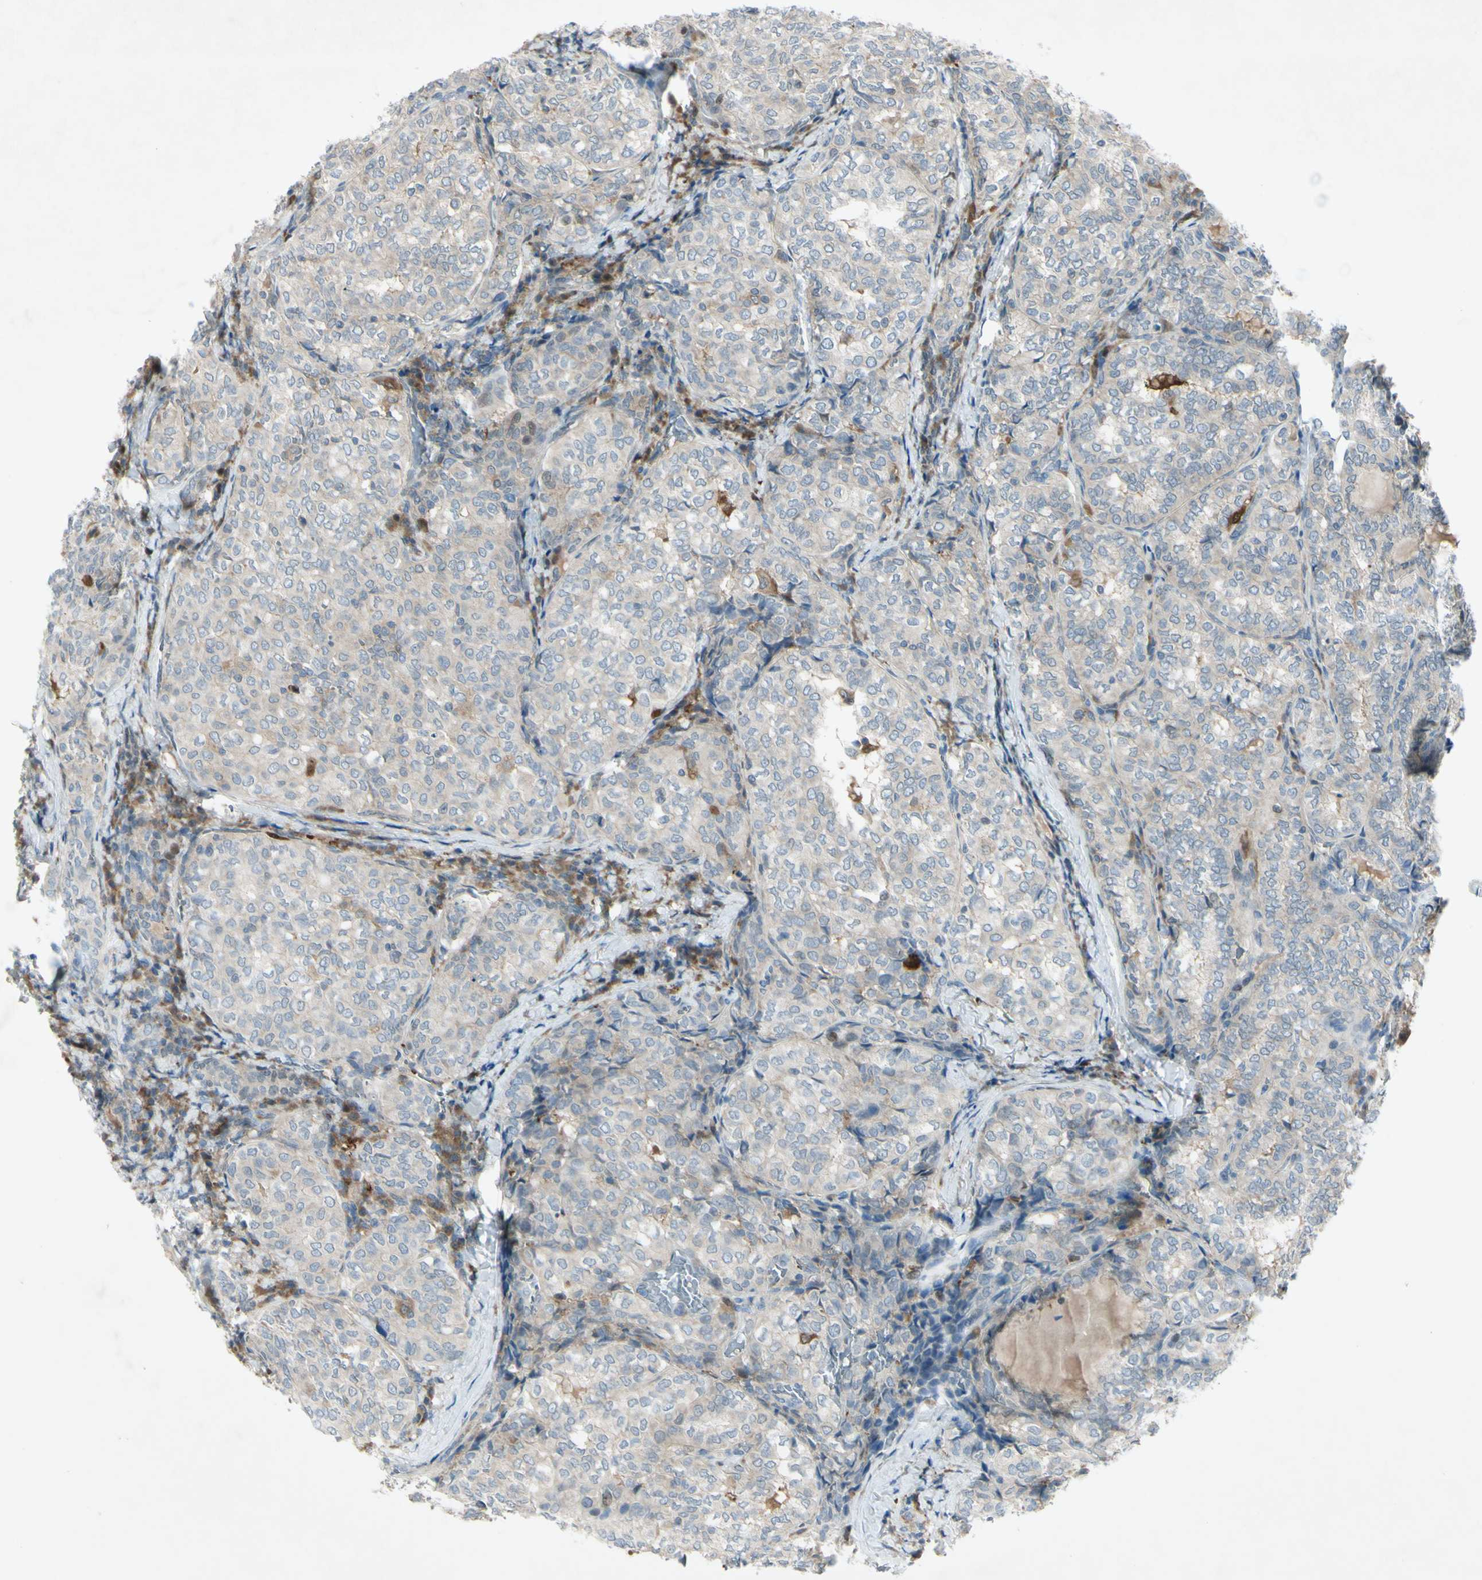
{"staining": {"intensity": "weak", "quantity": ">75%", "location": "cytoplasmic/membranous"}, "tissue": "thyroid cancer", "cell_type": "Tumor cells", "image_type": "cancer", "snomed": [{"axis": "morphology", "description": "Normal tissue, NOS"}, {"axis": "morphology", "description": "Papillary adenocarcinoma, NOS"}, {"axis": "topography", "description": "Thyroid gland"}], "caption": "A brown stain labels weak cytoplasmic/membranous staining of a protein in human thyroid cancer tumor cells.", "gene": "C1orf159", "patient": {"sex": "female", "age": 30}}